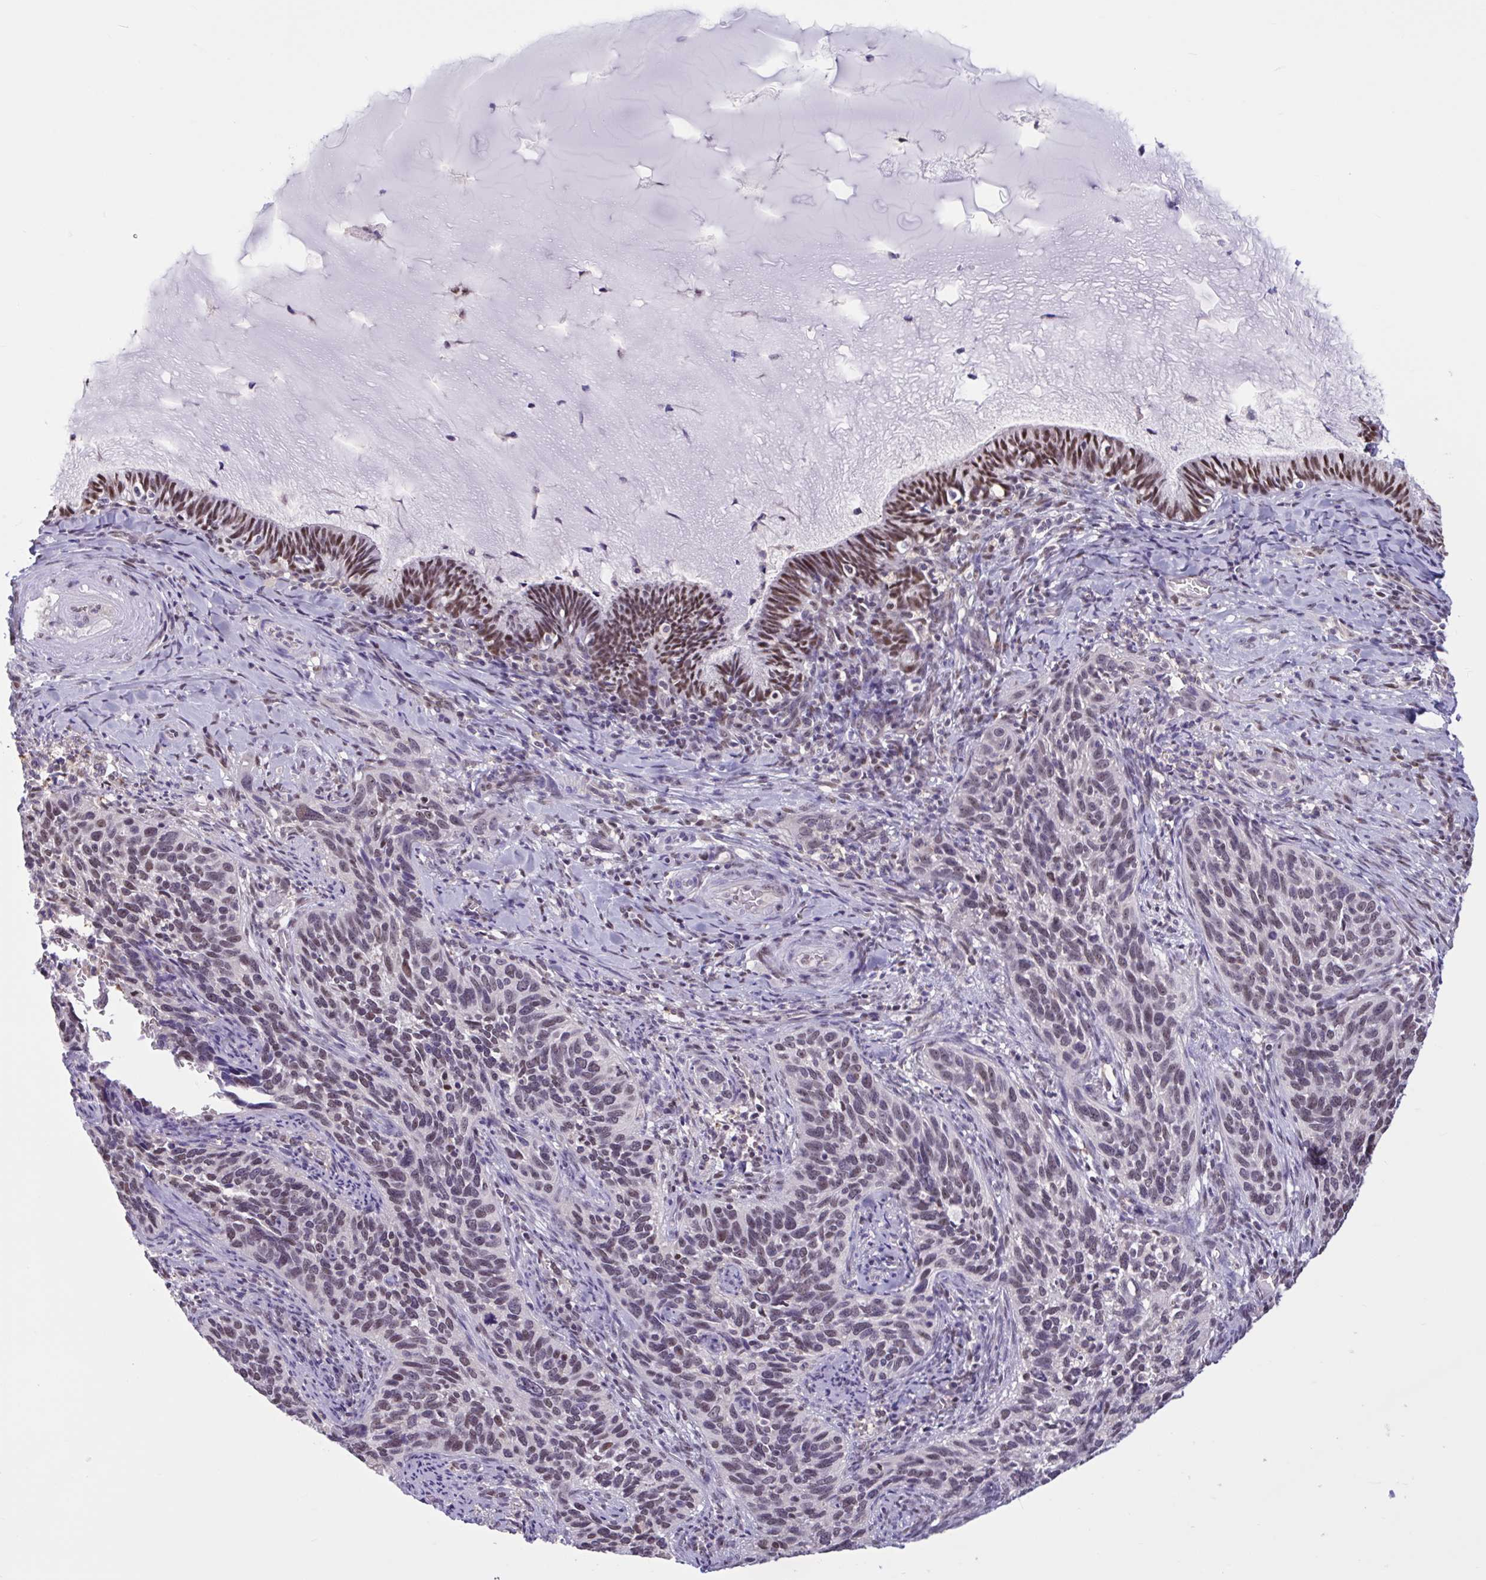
{"staining": {"intensity": "weak", "quantity": "25%-75%", "location": "nuclear"}, "tissue": "cervical cancer", "cell_type": "Tumor cells", "image_type": "cancer", "snomed": [{"axis": "morphology", "description": "Squamous cell carcinoma, NOS"}, {"axis": "topography", "description": "Cervix"}], "caption": "Cervical cancer was stained to show a protein in brown. There is low levels of weak nuclear staining in about 25%-75% of tumor cells.", "gene": "RBL1", "patient": {"sex": "female", "age": 51}}